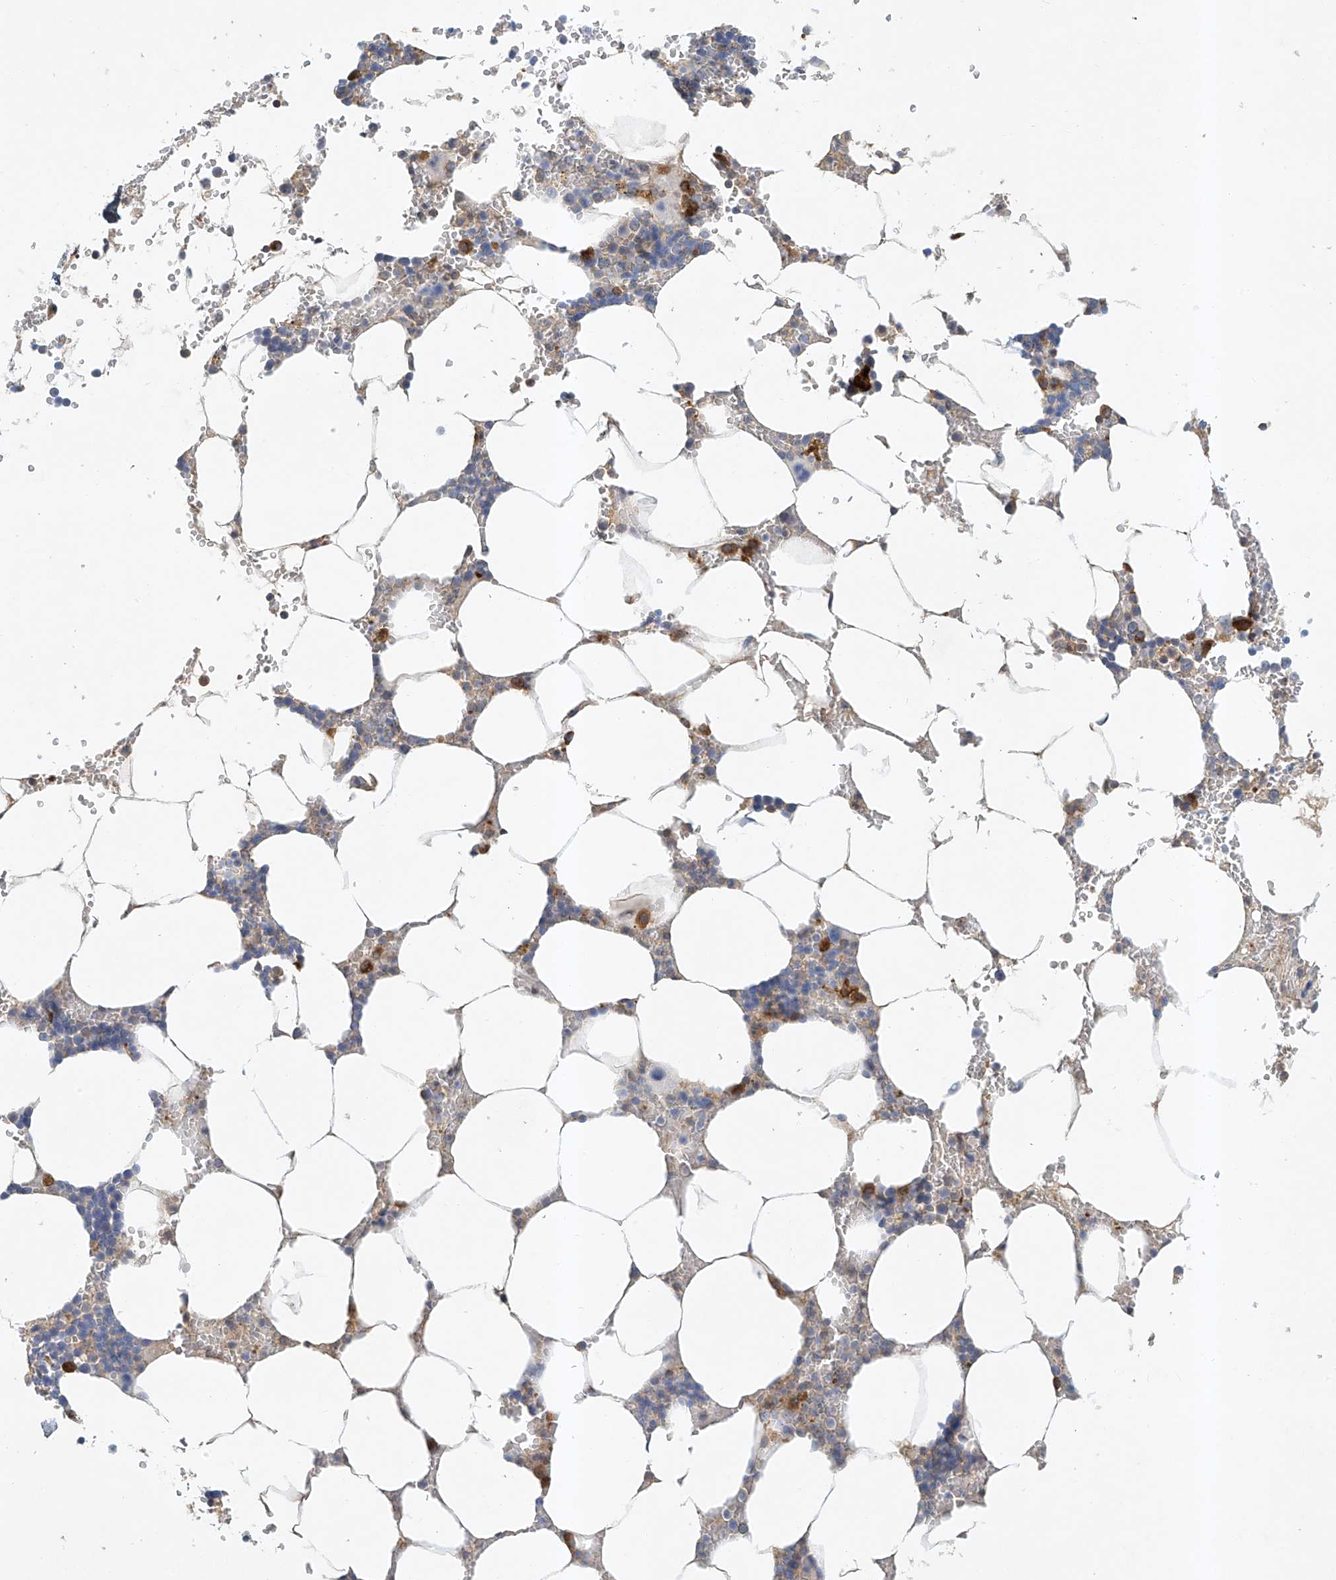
{"staining": {"intensity": "moderate", "quantity": "<25%", "location": "cytoplasmic/membranous"}, "tissue": "bone marrow", "cell_type": "Hematopoietic cells", "image_type": "normal", "snomed": [{"axis": "morphology", "description": "Normal tissue, NOS"}, {"axis": "topography", "description": "Bone marrow"}], "caption": "Moderate cytoplasmic/membranous positivity is identified in about <25% of hematopoietic cells in benign bone marrow.", "gene": "CARMIL1", "patient": {"sex": "male", "age": 70}}